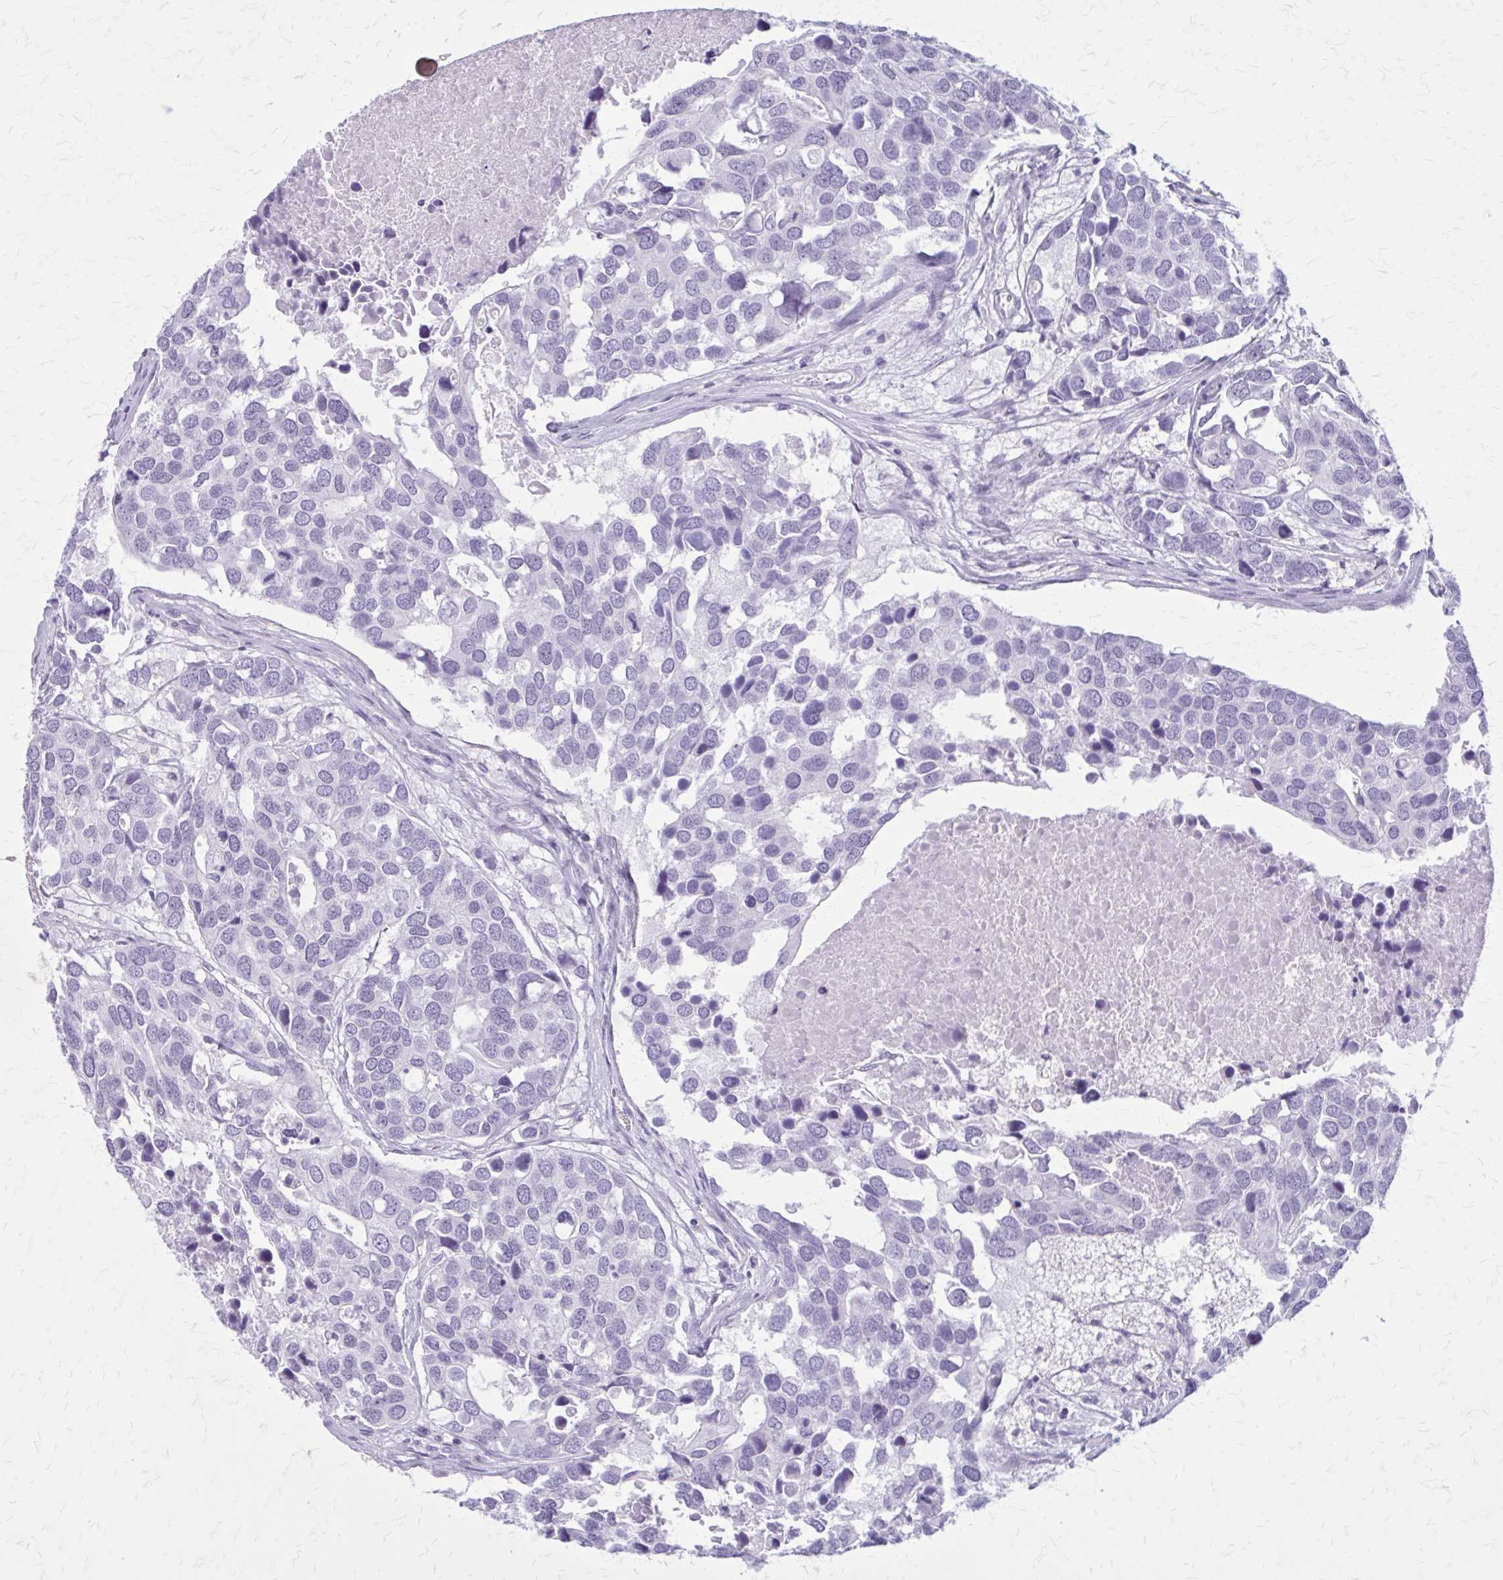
{"staining": {"intensity": "negative", "quantity": "none", "location": "none"}, "tissue": "breast cancer", "cell_type": "Tumor cells", "image_type": "cancer", "snomed": [{"axis": "morphology", "description": "Duct carcinoma"}, {"axis": "topography", "description": "Breast"}], "caption": "High power microscopy histopathology image of an immunohistochemistry (IHC) micrograph of breast cancer, revealing no significant staining in tumor cells.", "gene": "GAD1", "patient": {"sex": "female", "age": 83}}